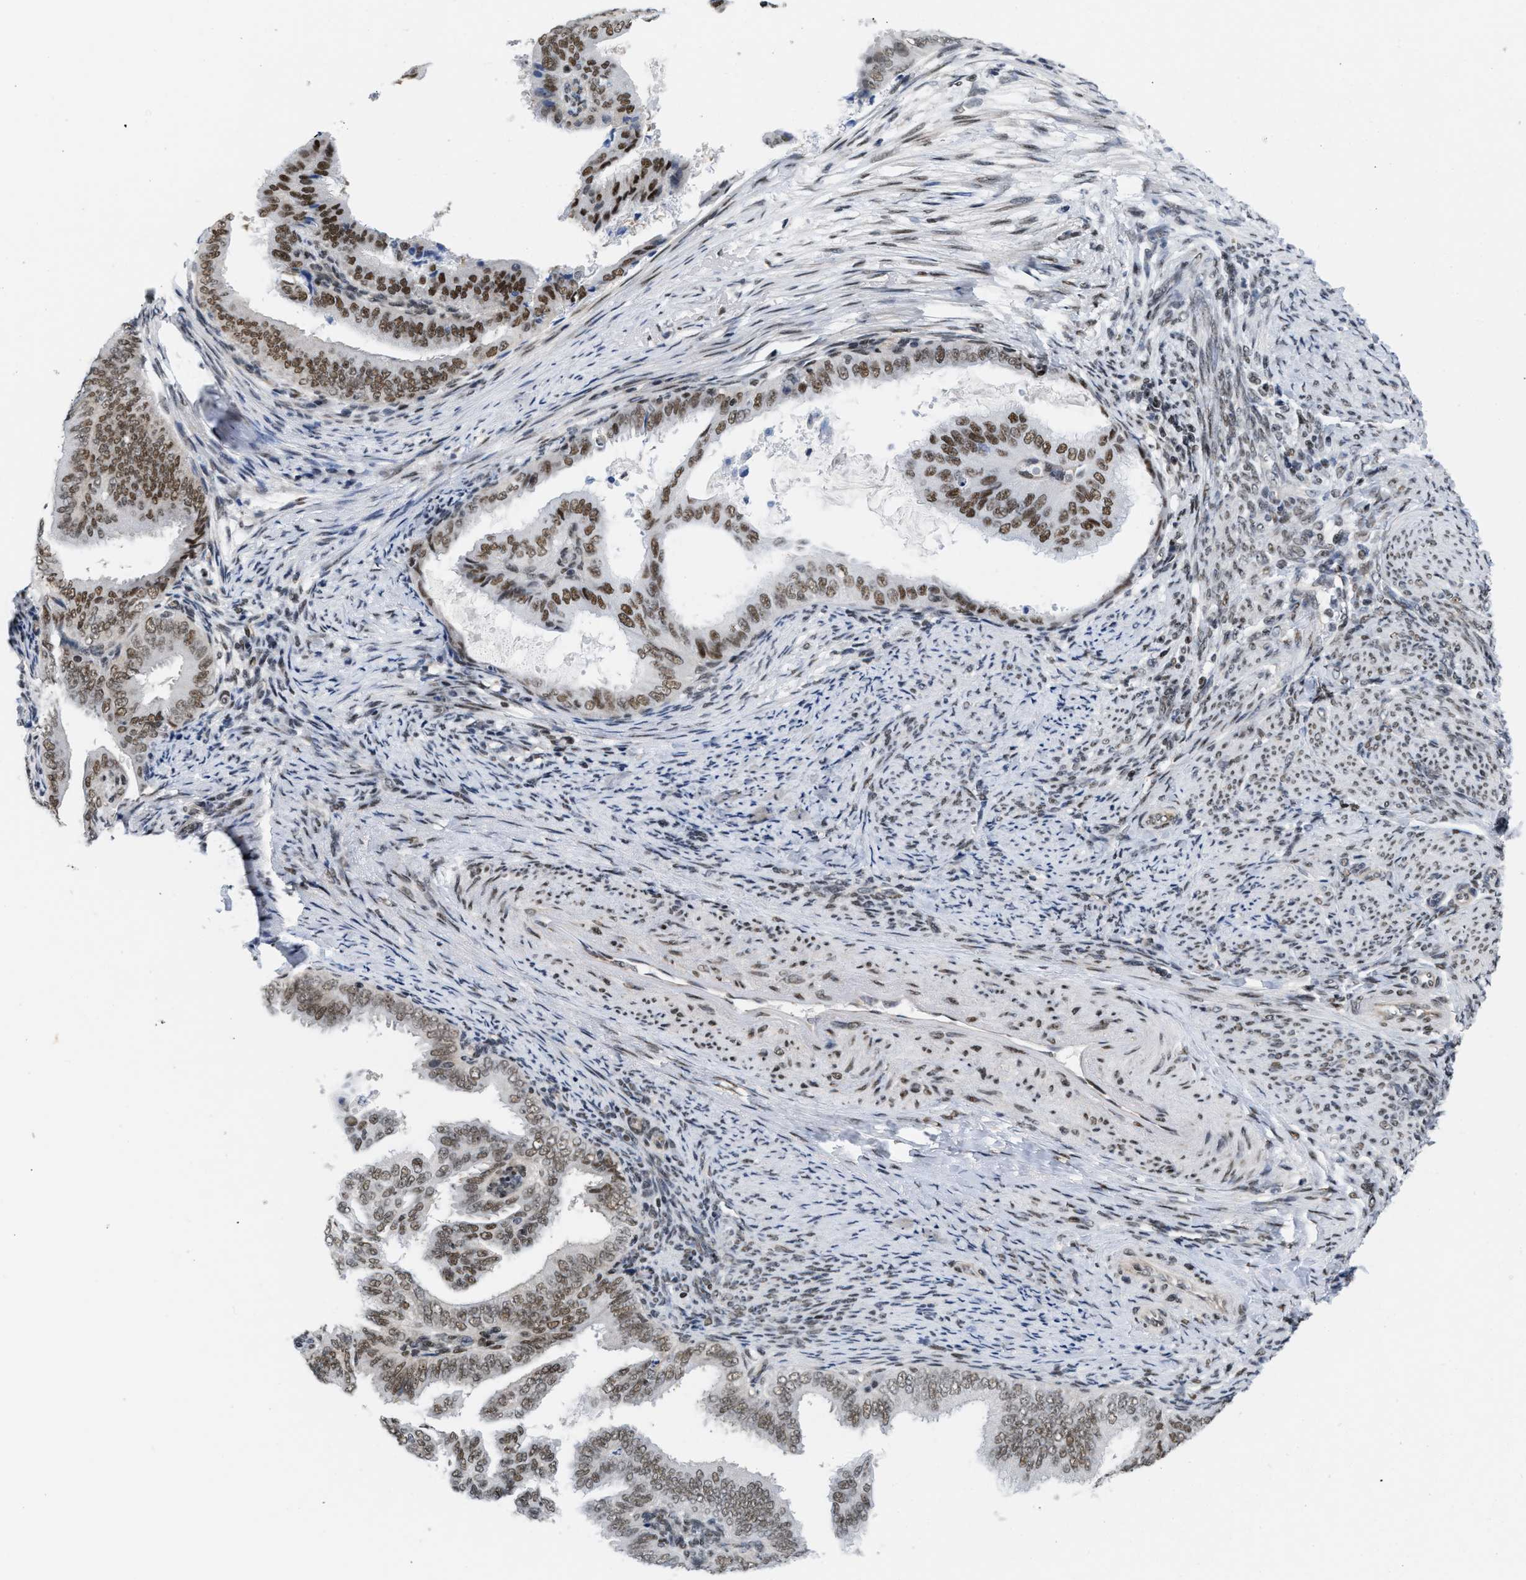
{"staining": {"intensity": "strong", "quantity": ">75%", "location": "nuclear"}, "tissue": "endometrial cancer", "cell_type": "Tumor cells", "image_type": "cancer", "snomed": [{"axis": "morphology", "description": "Adenocarcinoma, NOS"}, {"axis": "topography", "description": "Endometrium"}], "caption": "A brown stain shows strong nuclear expression of a protein in human endometrial cancer tumor cells. (brown staining indicates protein expression, while blue staining denotes nuclei).", "gene": "MIER1", "patient": {"sex": "female", "age": 58}}